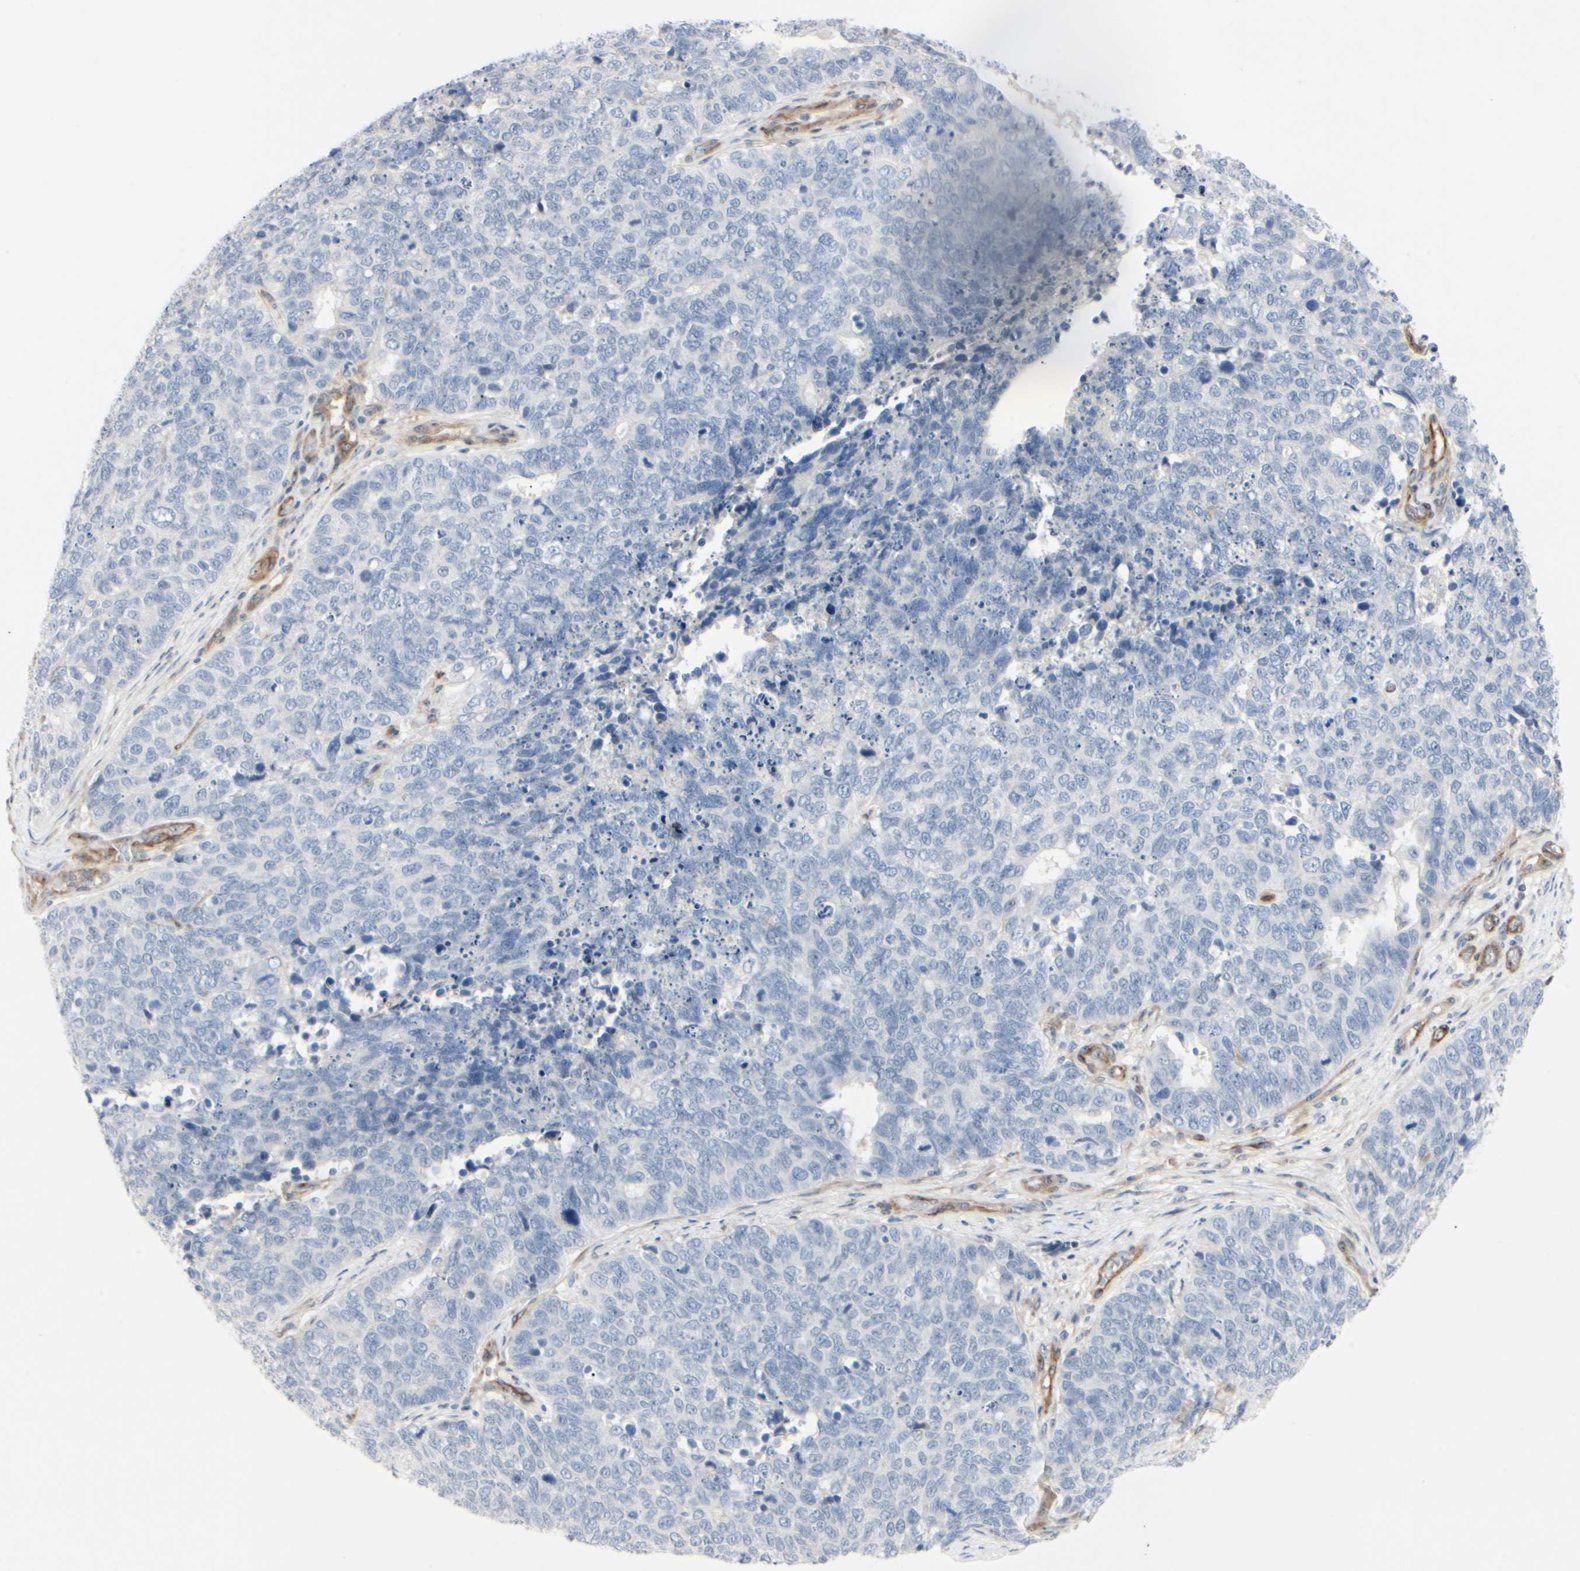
{"staining": {"intensity": "negative", "quantity": "none", "location": "none"}, "tissue": "cervical cancer", "cell_type": "Tumor cells", "image_type": "cancer", "snomed": [{"axis": "morphology", "description": "Squamous cell carcinoma, NOS"}, {"axis": "topography", "description": "Cervix"}], "caption": "This micrograph is of squamous cell carcinoma (cervical) stained with immunohistochemistry to label a protein in brown with the nuclei are counter-stained blue. There is no positivity in tumor cells.", "gene": "GGT5", "patient": {"sex": "female", "age": 63}}